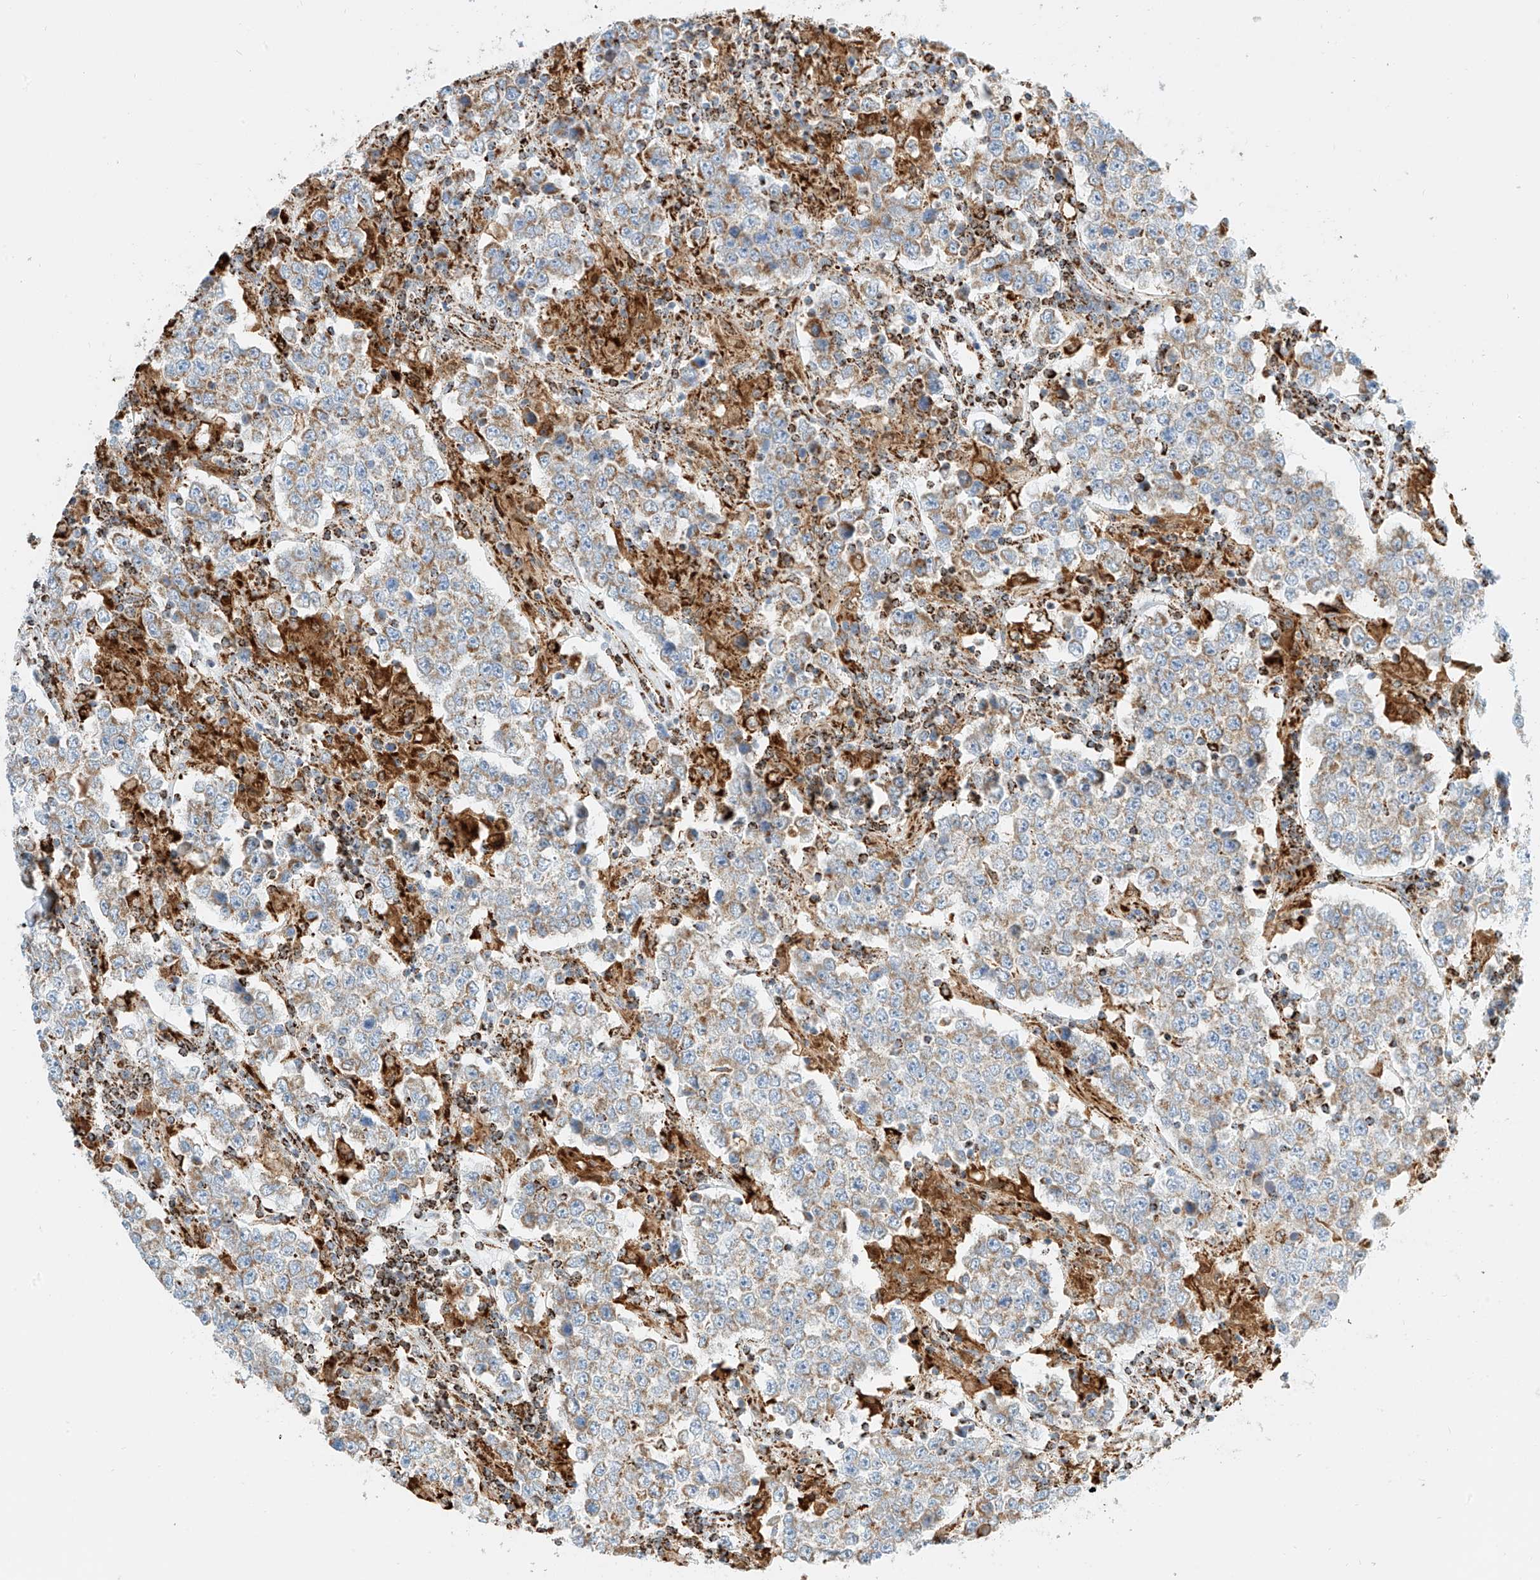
{"staining": {"intensity": "weak", "quantity": ">75%", "location": "cytoplasmic/membranous"}, "tissue": "testis cancer", "cell_type": "Tumor cells", "image_type": "cancer", "snomed": [{"axis": "morphology", "description": "Normal tissue, NOS"}, {"axis": "morphology", "description": "Urothelial carcinoma, High grade"}, {"axis": "morphology", "description": "Seminoma, NOS"}, {"axis": "morphology", "description": "Carcinoma, Embryonal, NOS"}, {"axis": "topography", "description": "Urinary bladder"}, {"axis": "topography", "description": "Testis"}], "caption": "Brown immunohistochemical staining in human urothelial carcinoma (high-grade) (testis) reveals weak cytoplasmic/membranous staining in about >75% of tumor cells.", "gene": "PPA2", "patient": {"sex": "male", "age": 41}}